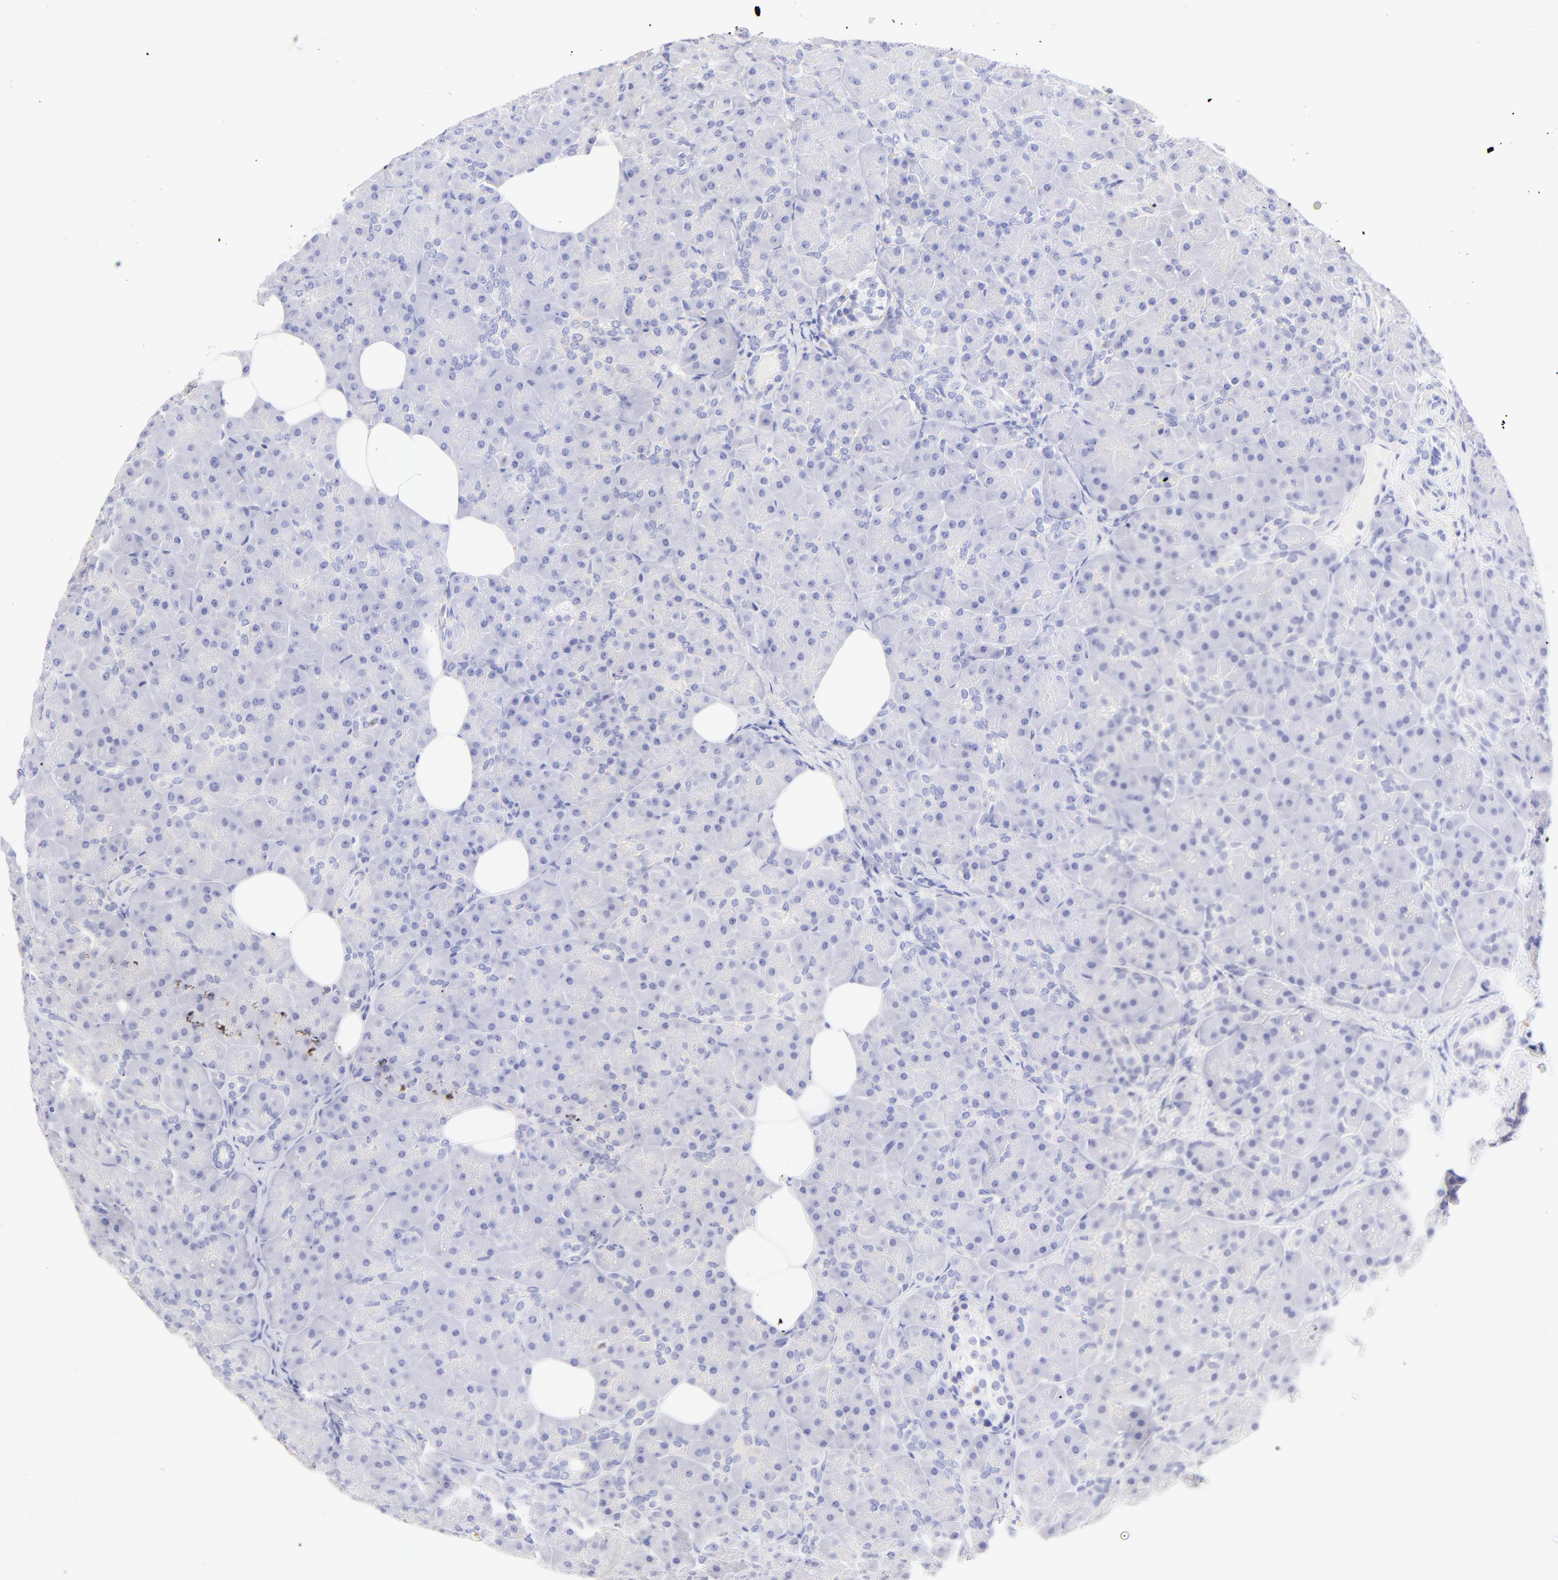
{"staining": {"intensity": "negative", "quantity": "none", "location": "none"}, "tissue": "pancreas", "cell_type": "Exocrine glandular cells", "image_type": "normal", "snomed": [{"axis": "morphology", "description": "Normal tissue, NOS"}, {"axis": "topography", "description": "Pancreas"}], "caption": "The histopathology image shows no significant staining in exocrine glandular cells of pancreas. Brightfield microscopy of immunohistochemistry stained with DAB (3,3'-diaminobenzidine) (brown) and hematoxylin (blue), captured at high magnification.", "gene": "FRMPD3", "patient": {"sex": "male", "age": 66}}